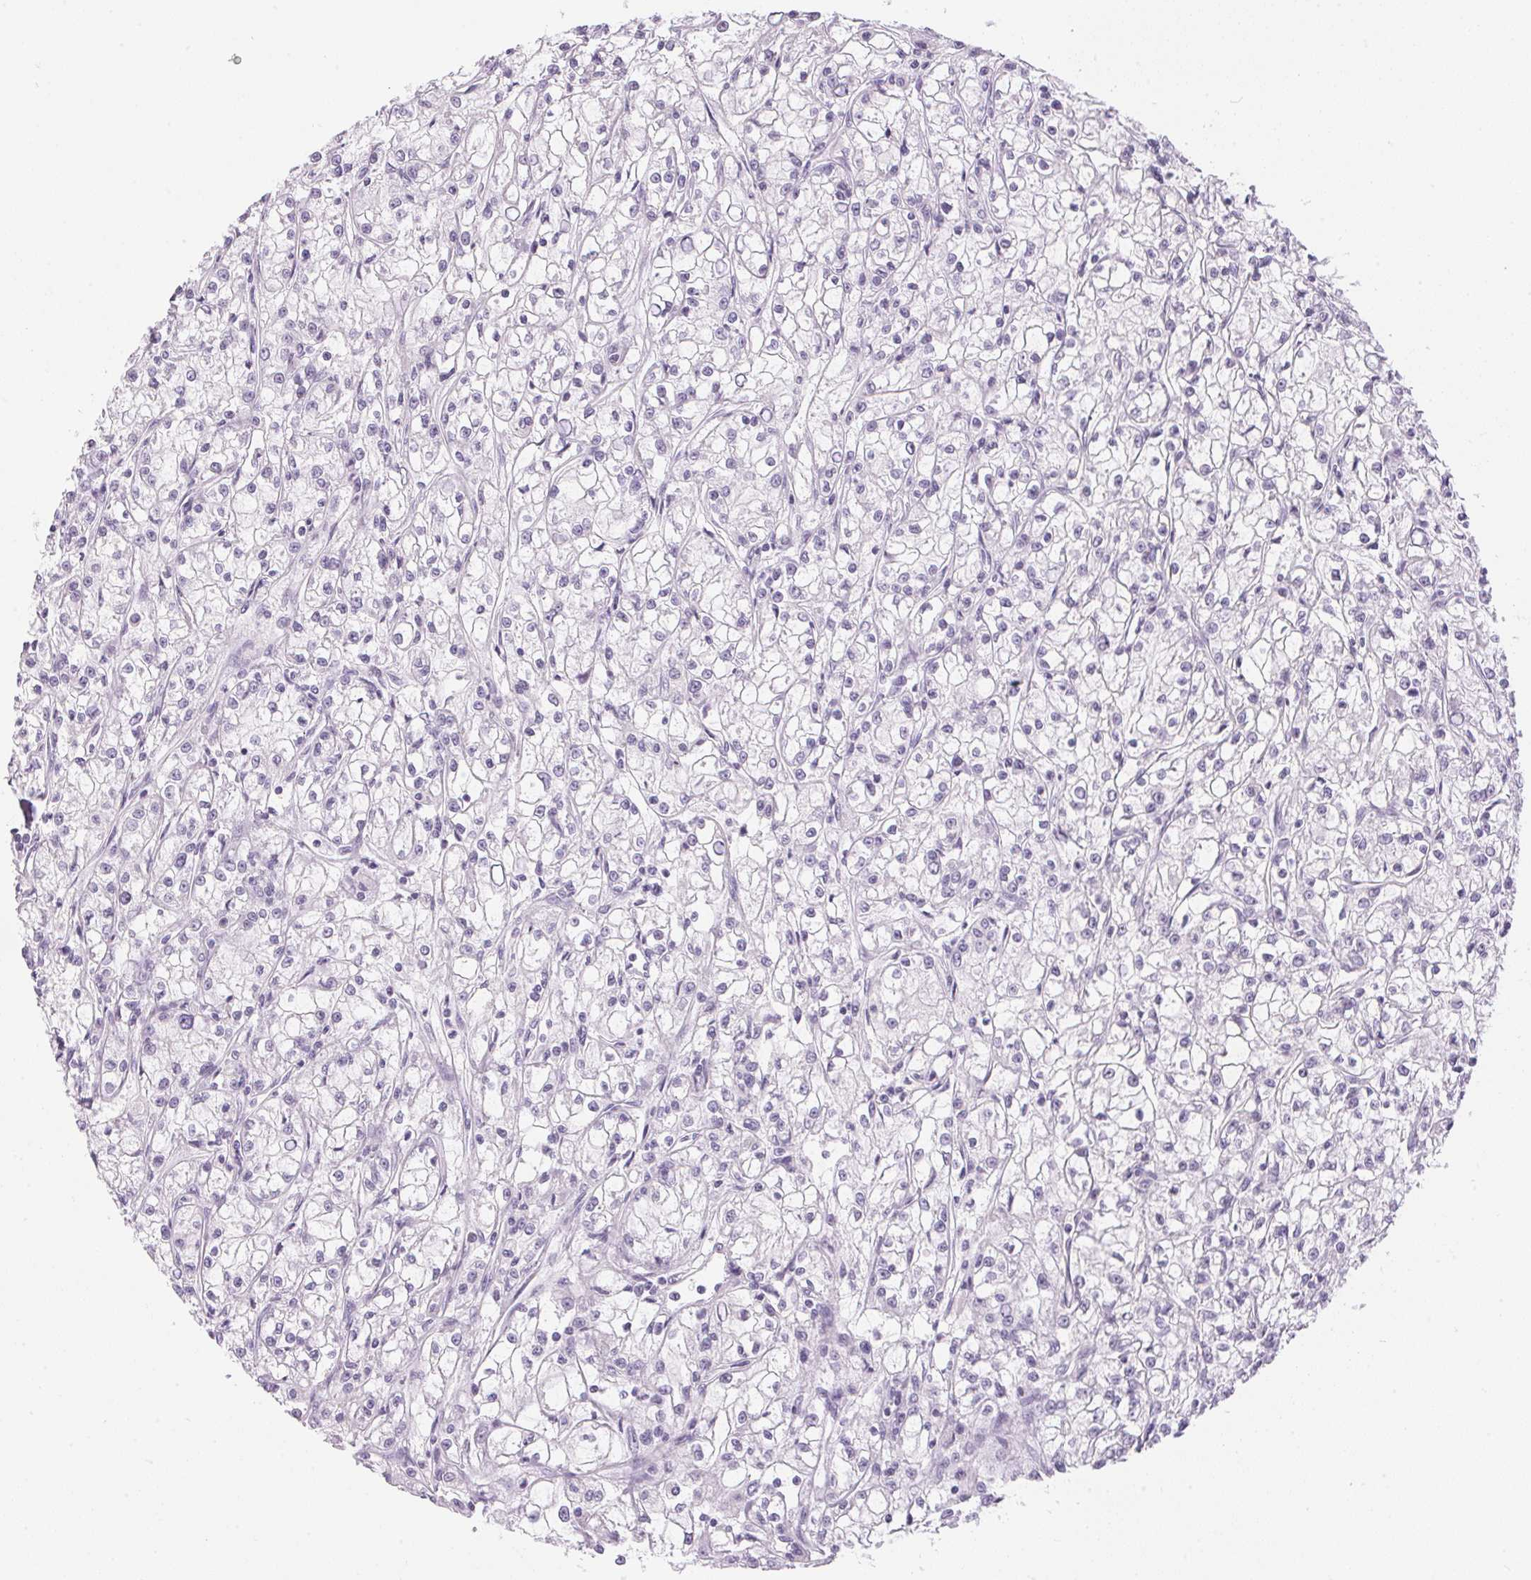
{"staining": {"intensity": "negative", "quantity": "none", "location": "none"}, "tissue": "renal cancer", "cell_type": "Tumor cells", "image_type": "cancer", "snomed": [{"axis": "morphology", "description": "Adenocarcinoma, NOS"}, {"axis": "topography", "description": "Kidney"}], "caption": "High power microscopy image of an immunohistochemistry photomicrograph of renal adenocarcinoma, revealing no significant staining in tumor cells.", "gene": "CADPS", "patient": {"sex": "female", "age": 59}}